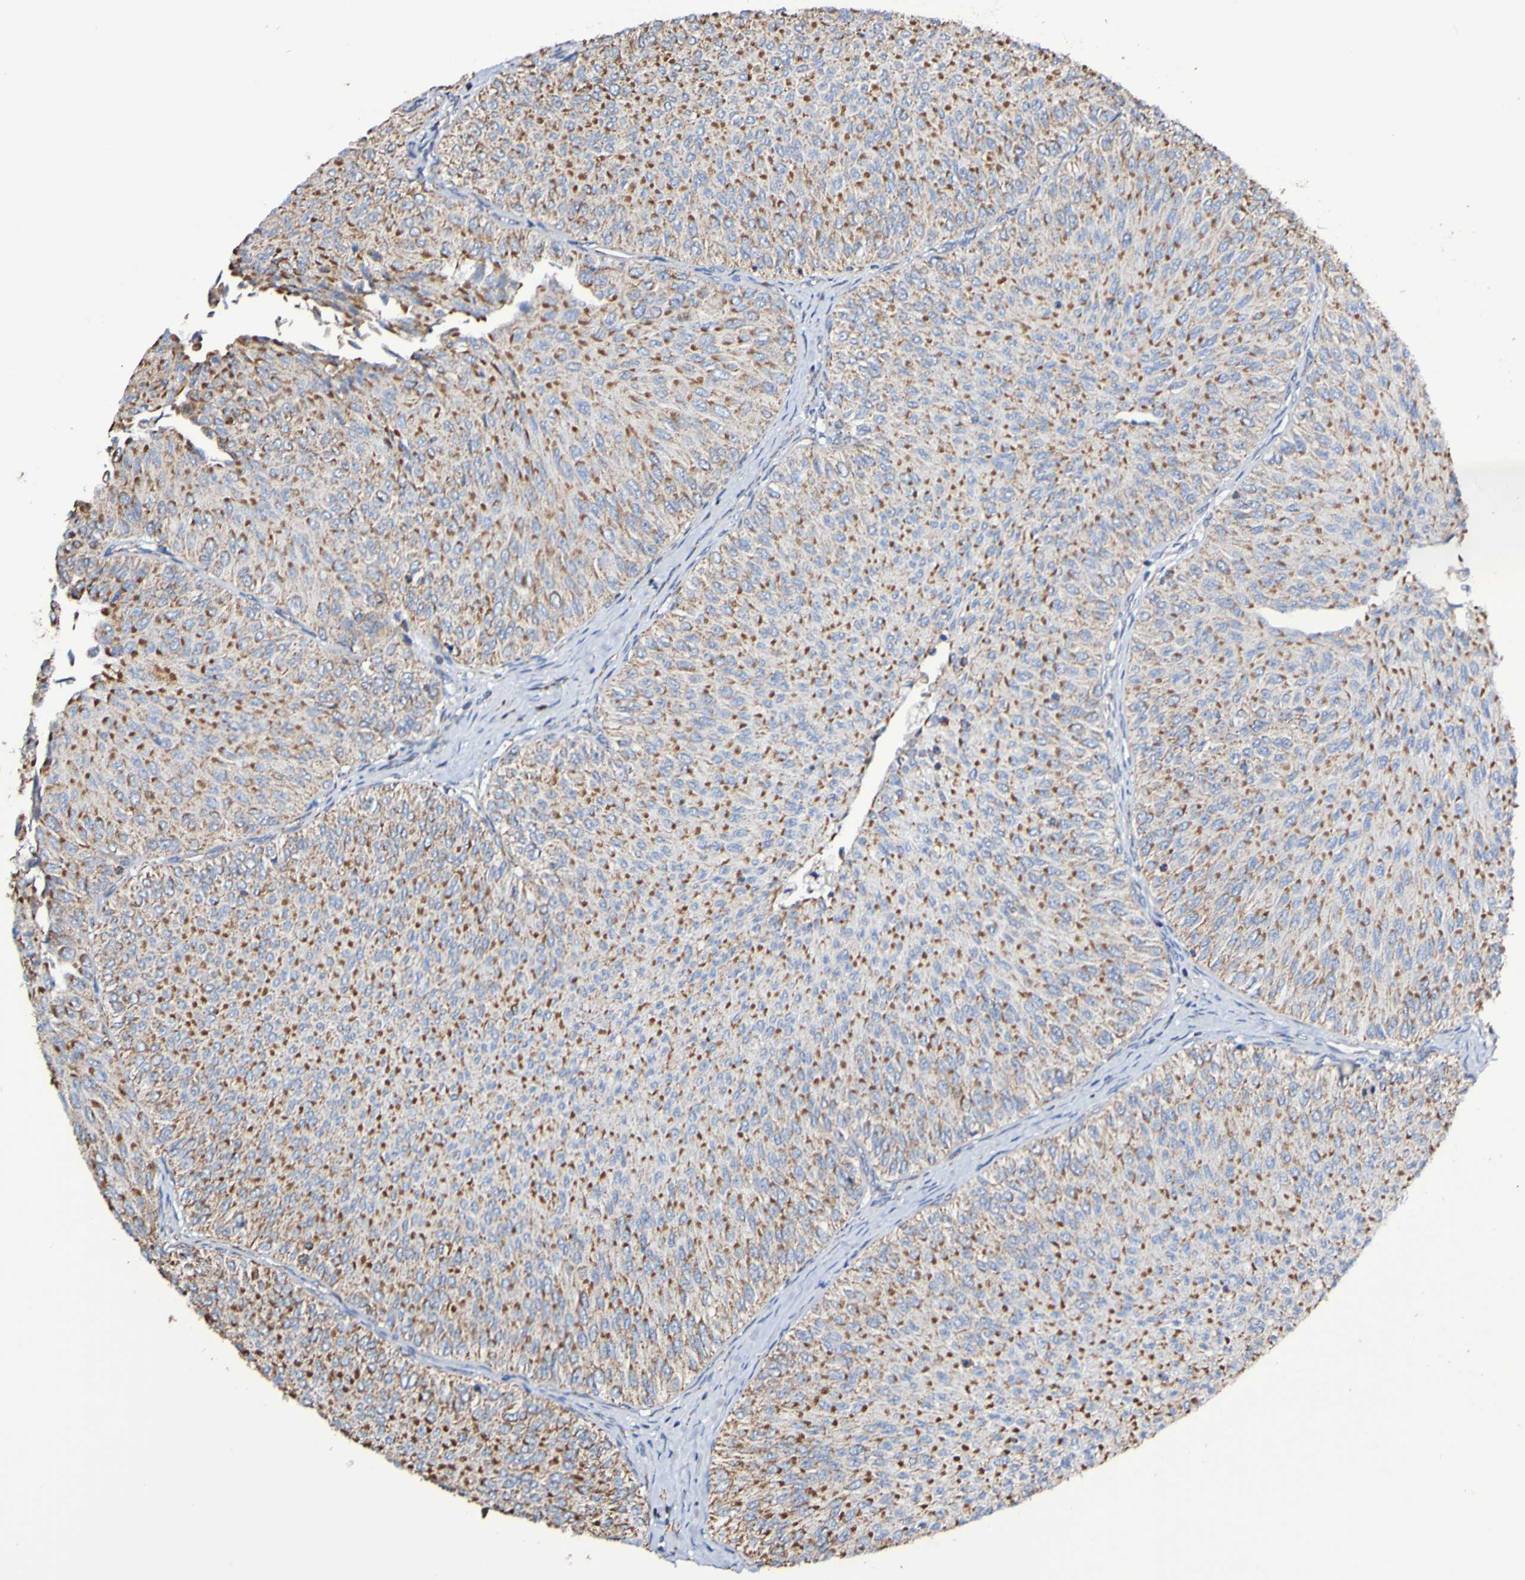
{"staining": {"intensity": "strong", "quantity": ">75%", "location": "cytoplasmic/membranous"}, "tissue": "urothelial cancer", "cell_type": "Tumor cells", "image_type": "cancer", "snomed": [{"axis": "morphology", "description": "Urothelial carcinoma, Low grade"}, {"axis": "topography", "description": "Urinary bladder"}], "caption": "The immunohistochemical stain shows strong cytoplasmic/membranous staining in tumor cells of urothelial cancer tissue. The staining was performed using DAB (3,3'-diaminobenzidine) to visualize the protein expression in brown, while the nuclei were stained in blue with hematoxylin (Magnification: 20x).", "gene": "IL18R1", "patient": {"sex": "male", "age": 78}}